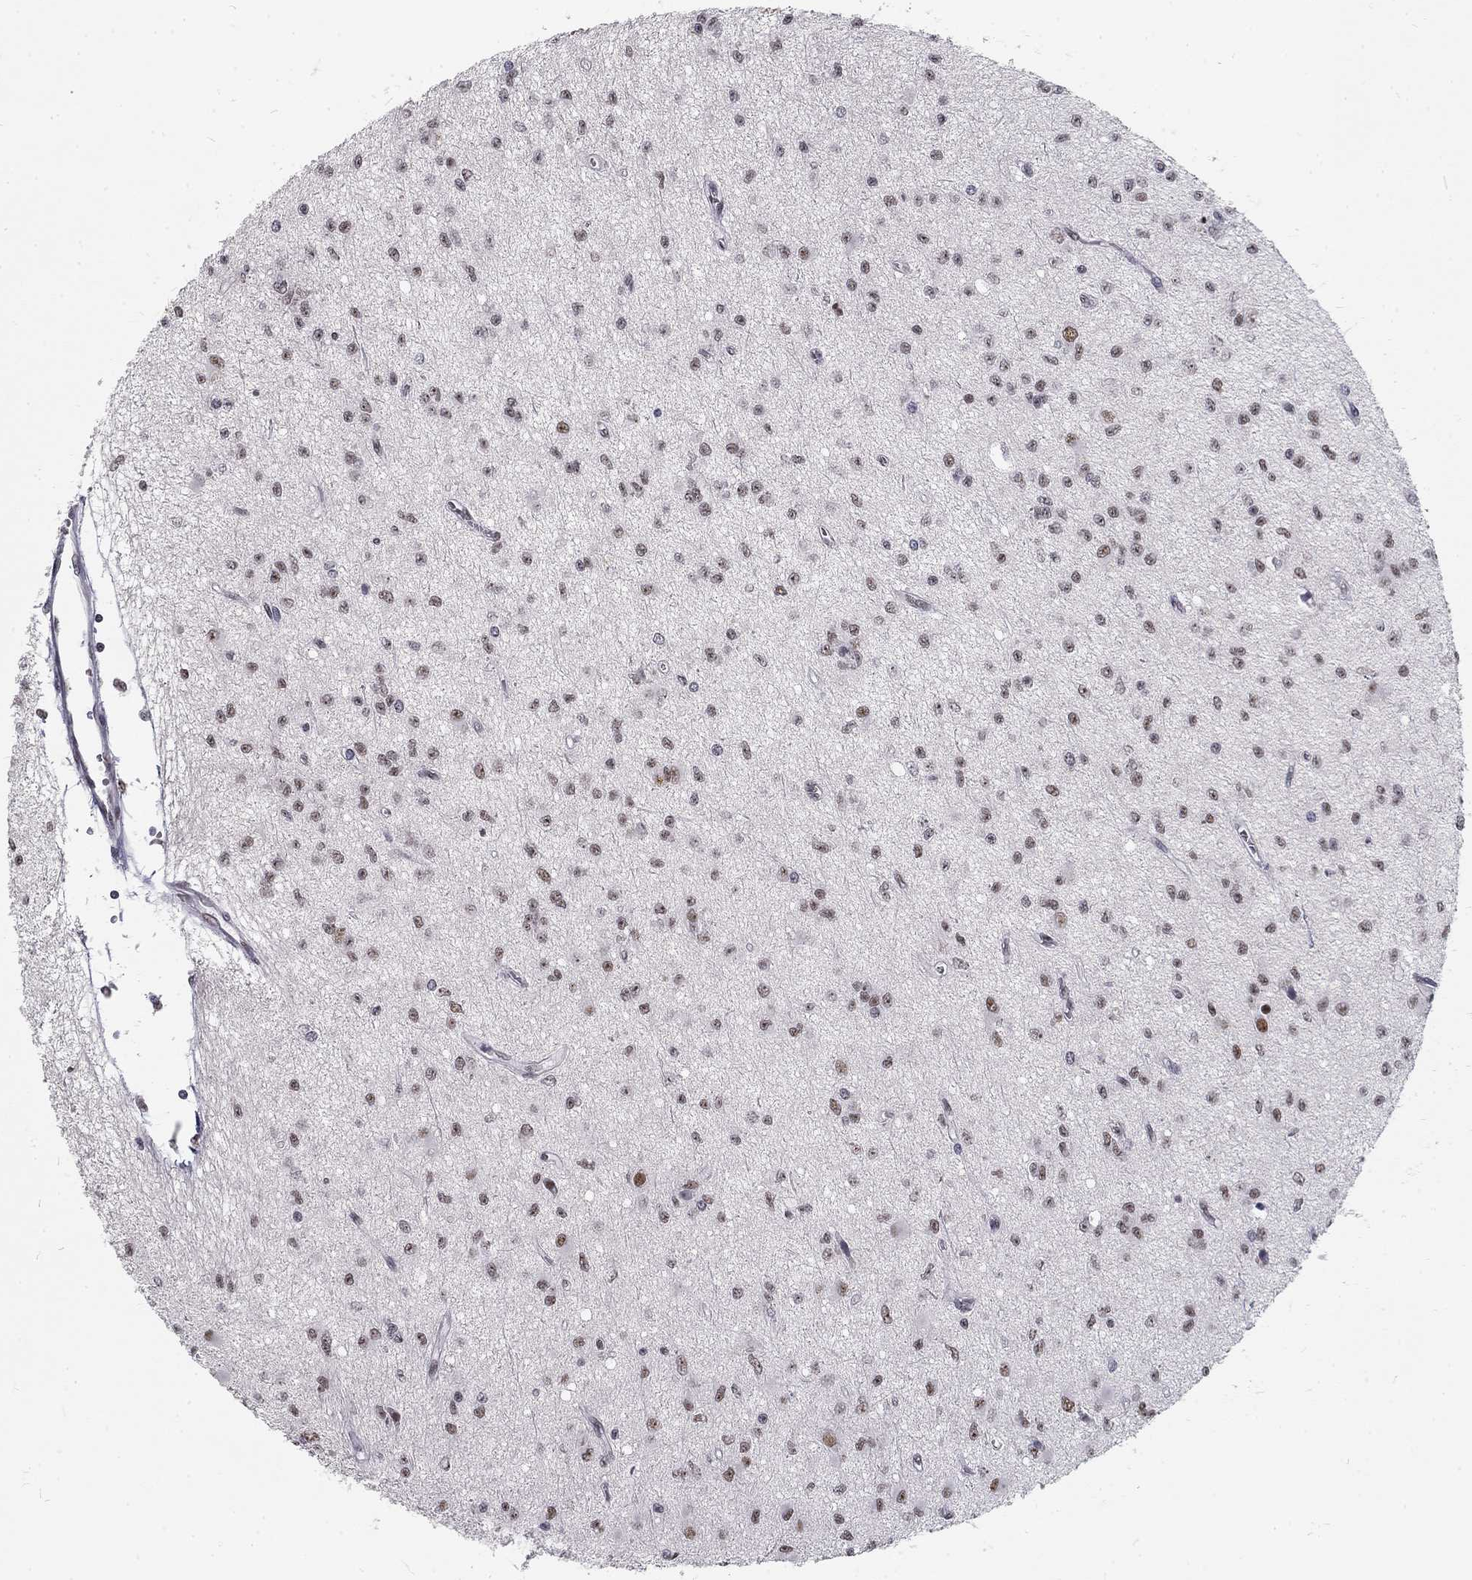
{"staining": {"intensity": "negative", "quantity": "none", "location": "none"}, "tissue": "glioma", "cell_type": "Tumor cells", "image_type": "cancer", "snomed": [{"axis": "morphology", "description": "Glioma, malignant, Low grade"}, {"axis": "topography", "description": "Brain"}], "caption": "Malignant glioma (low-grade) was stained to show a protein in brown. There is no significant positivity in tumor cells.", "gene": "SNORC", "patient": {"sex": "female", "age": 45}}